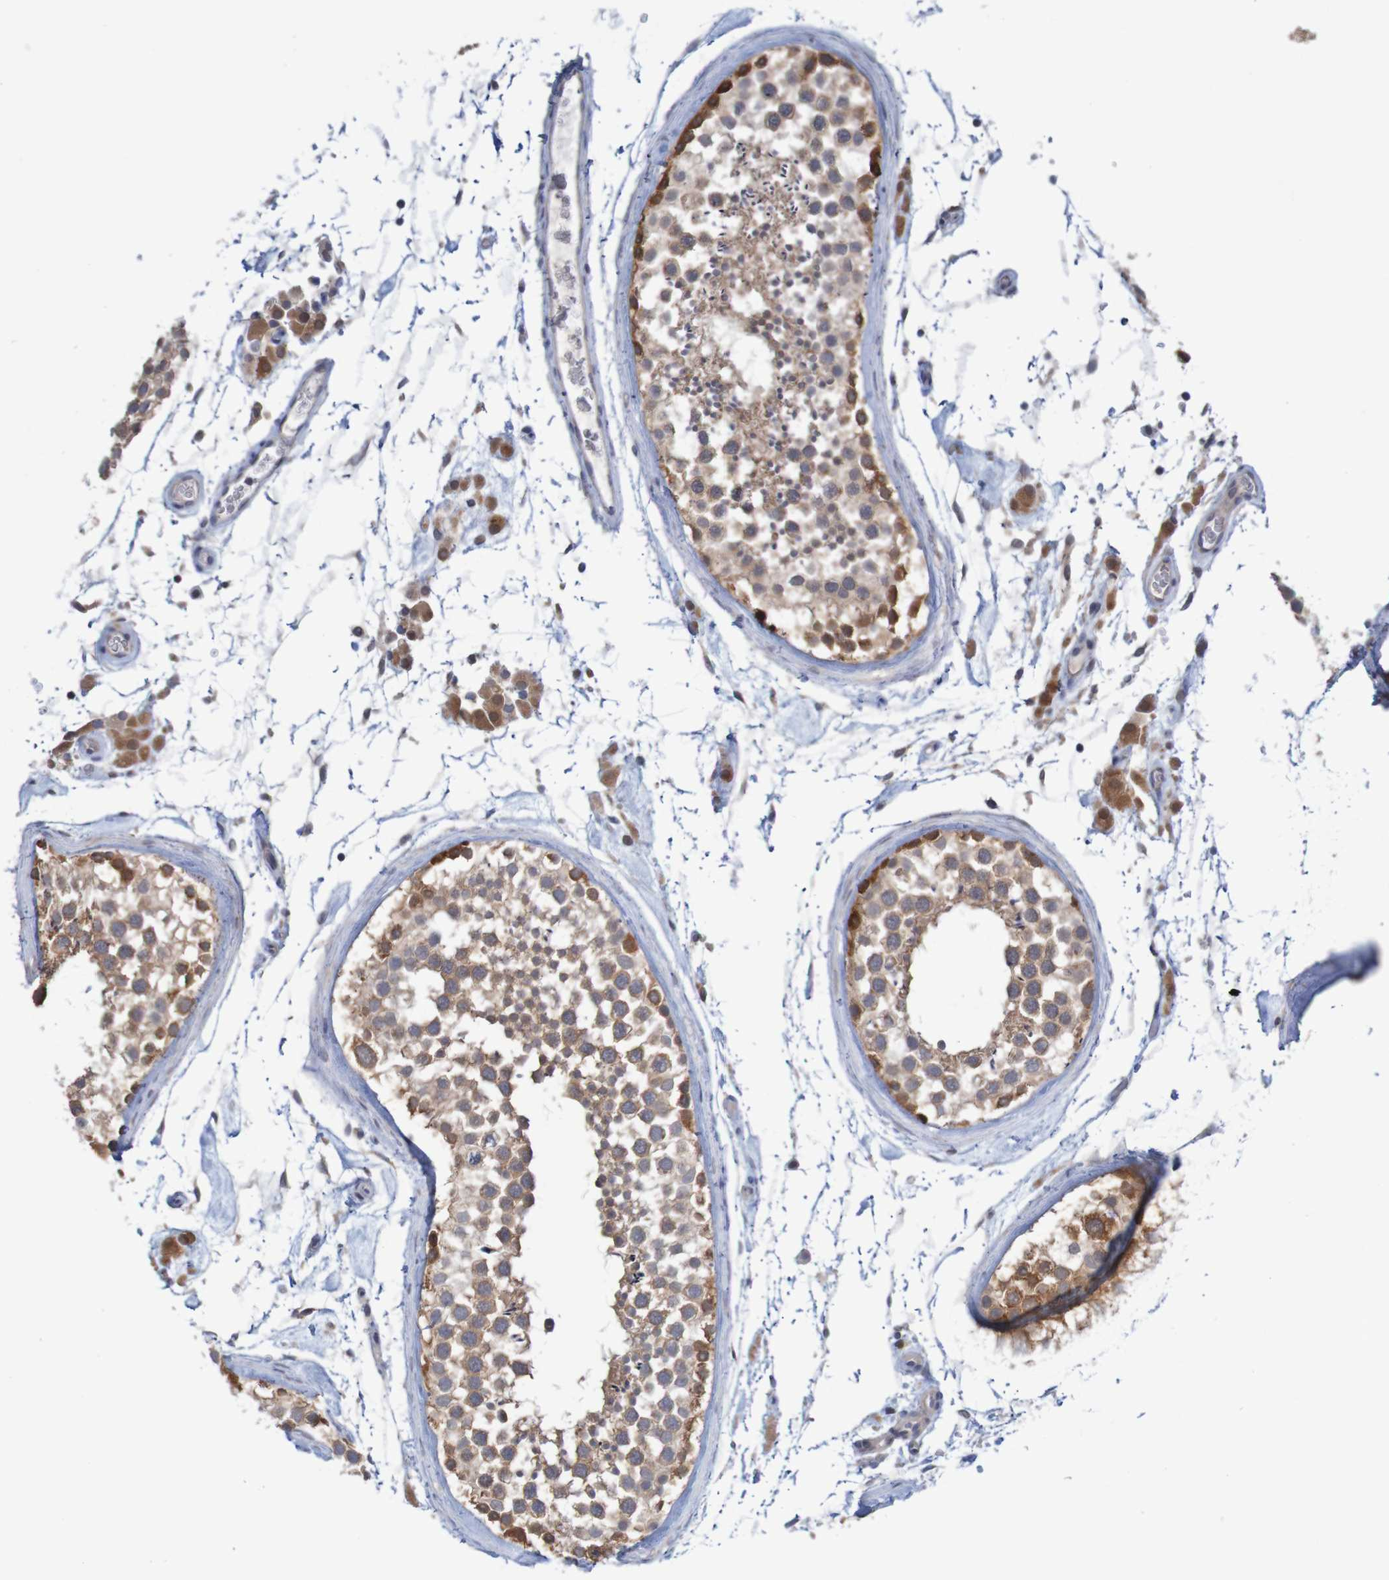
{"staining": {"intensity": "strong", "quantity": "25%-75%", "location": "cytoplasmic/membranous"}, "tissue": "testis", "cell_type": "Cells in seminiferous ducts", "image_type": "normal", "snomed": [{"axis": "morphology", "description": "Normal tissue, NOS"}, {"axis": "topography", "description": "Testis"}], "caption": "Protein expression analysis of benign testis exhibits strong cytoplasmic/membranous expression in approximately 25%-75% of cells in seminiferous ducts. (Brightfield microscopy of DAB IHC at high magnification).", "gene": "ANKK1", "patient": {"sex": "male", "age": 46}}